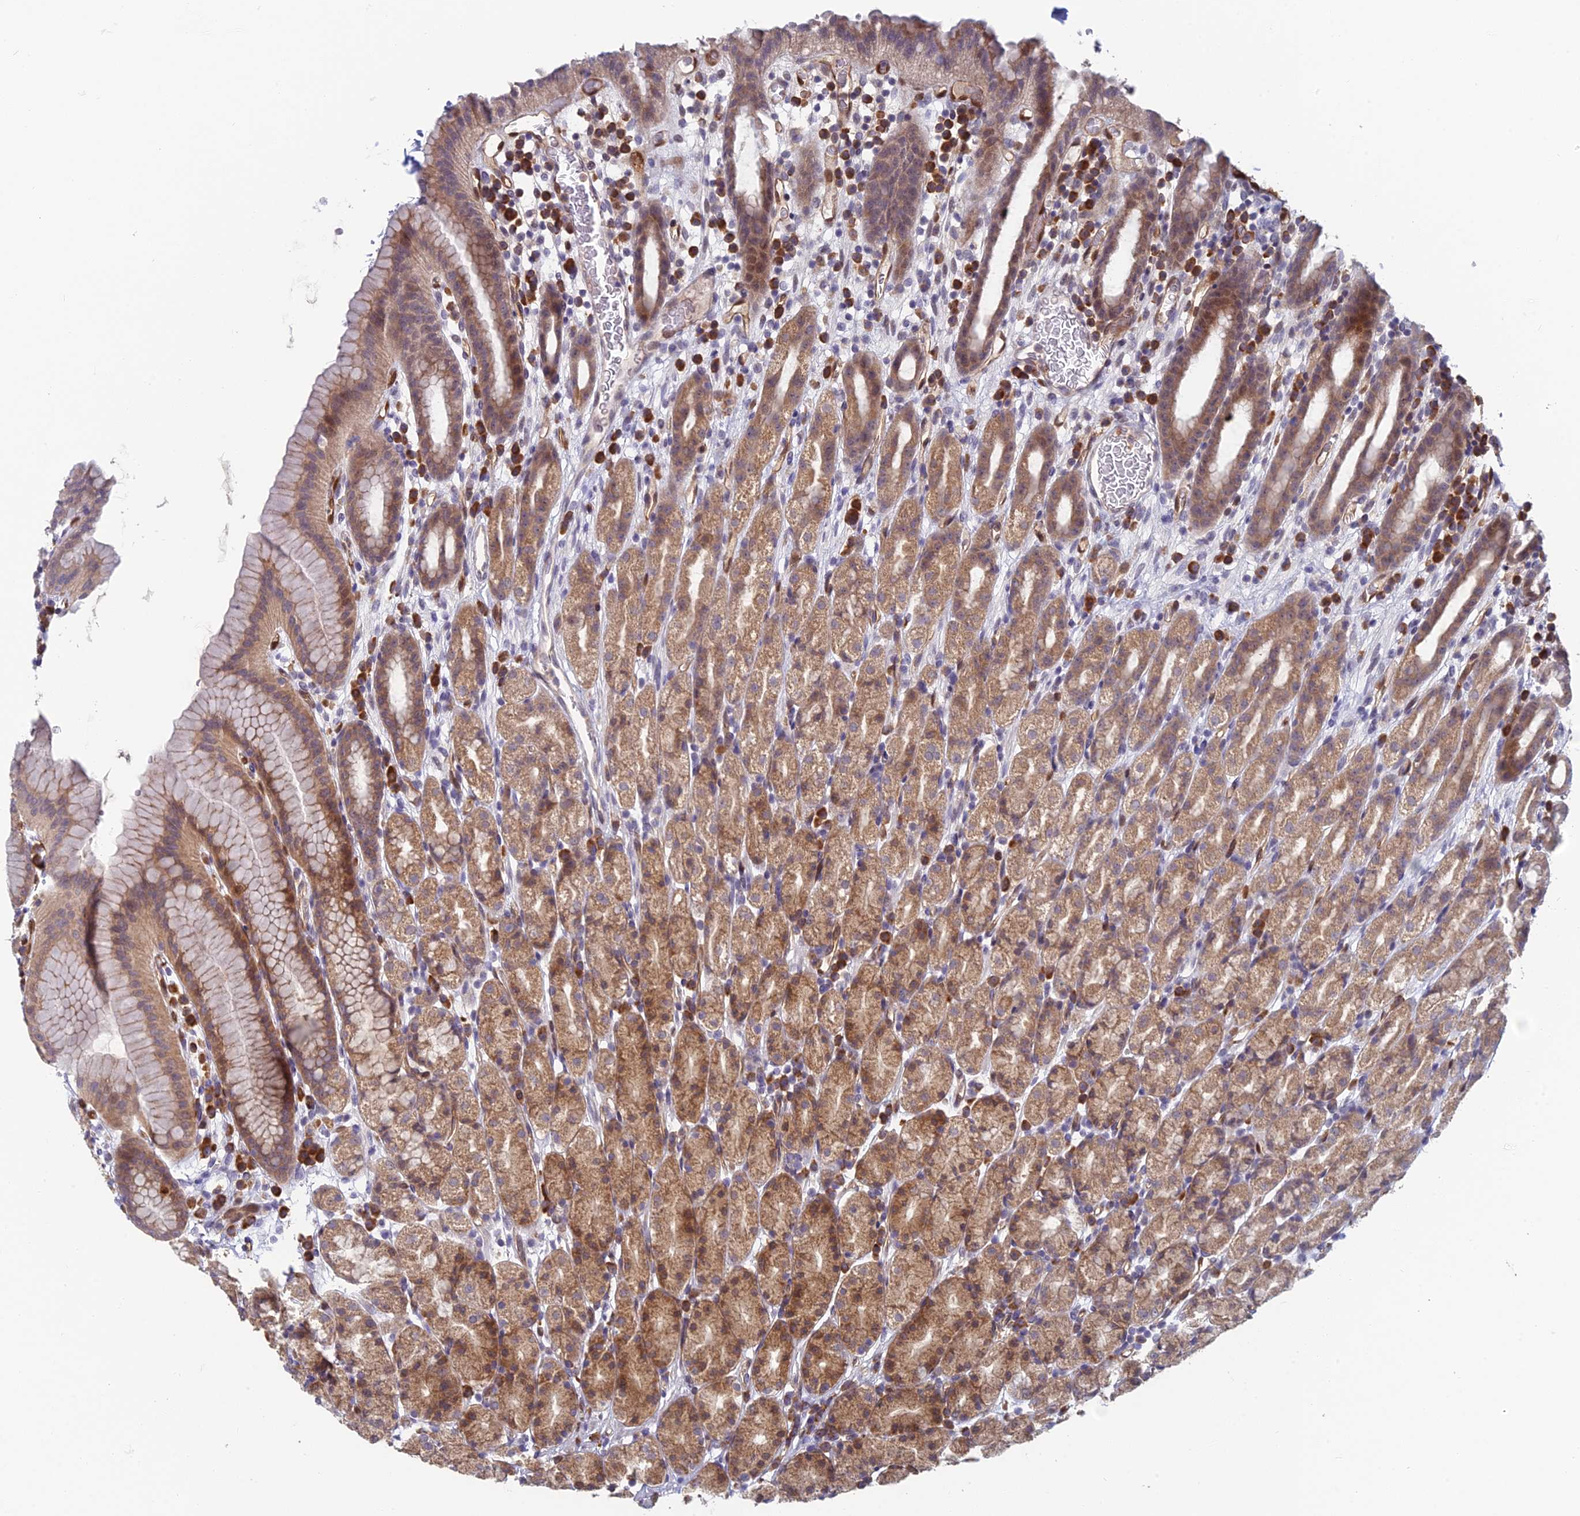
{"staining": {"intensity": "moderate", "quantity": ">75%", "location": "cytoplasmic/membranous"}, "tissue": "stomach", "cell_type": "Glandular cells", "image_type": "normal", "snomed": [{"axis": "morphology", "description": "Normal tissue, NOS"}, {"axis": "topography", "description": "Stomach, upper"}], "caption": "The immunohistochemical stain labels moderate cytoplasmic/membranous positivity in glandular cells of benign stomach. Immunohistochemistry (ihc) stains the protein in brown and the nuclei are stained blue.", "gene": "PPP1R26", "patient": {"sex": "male", "age": 47}}